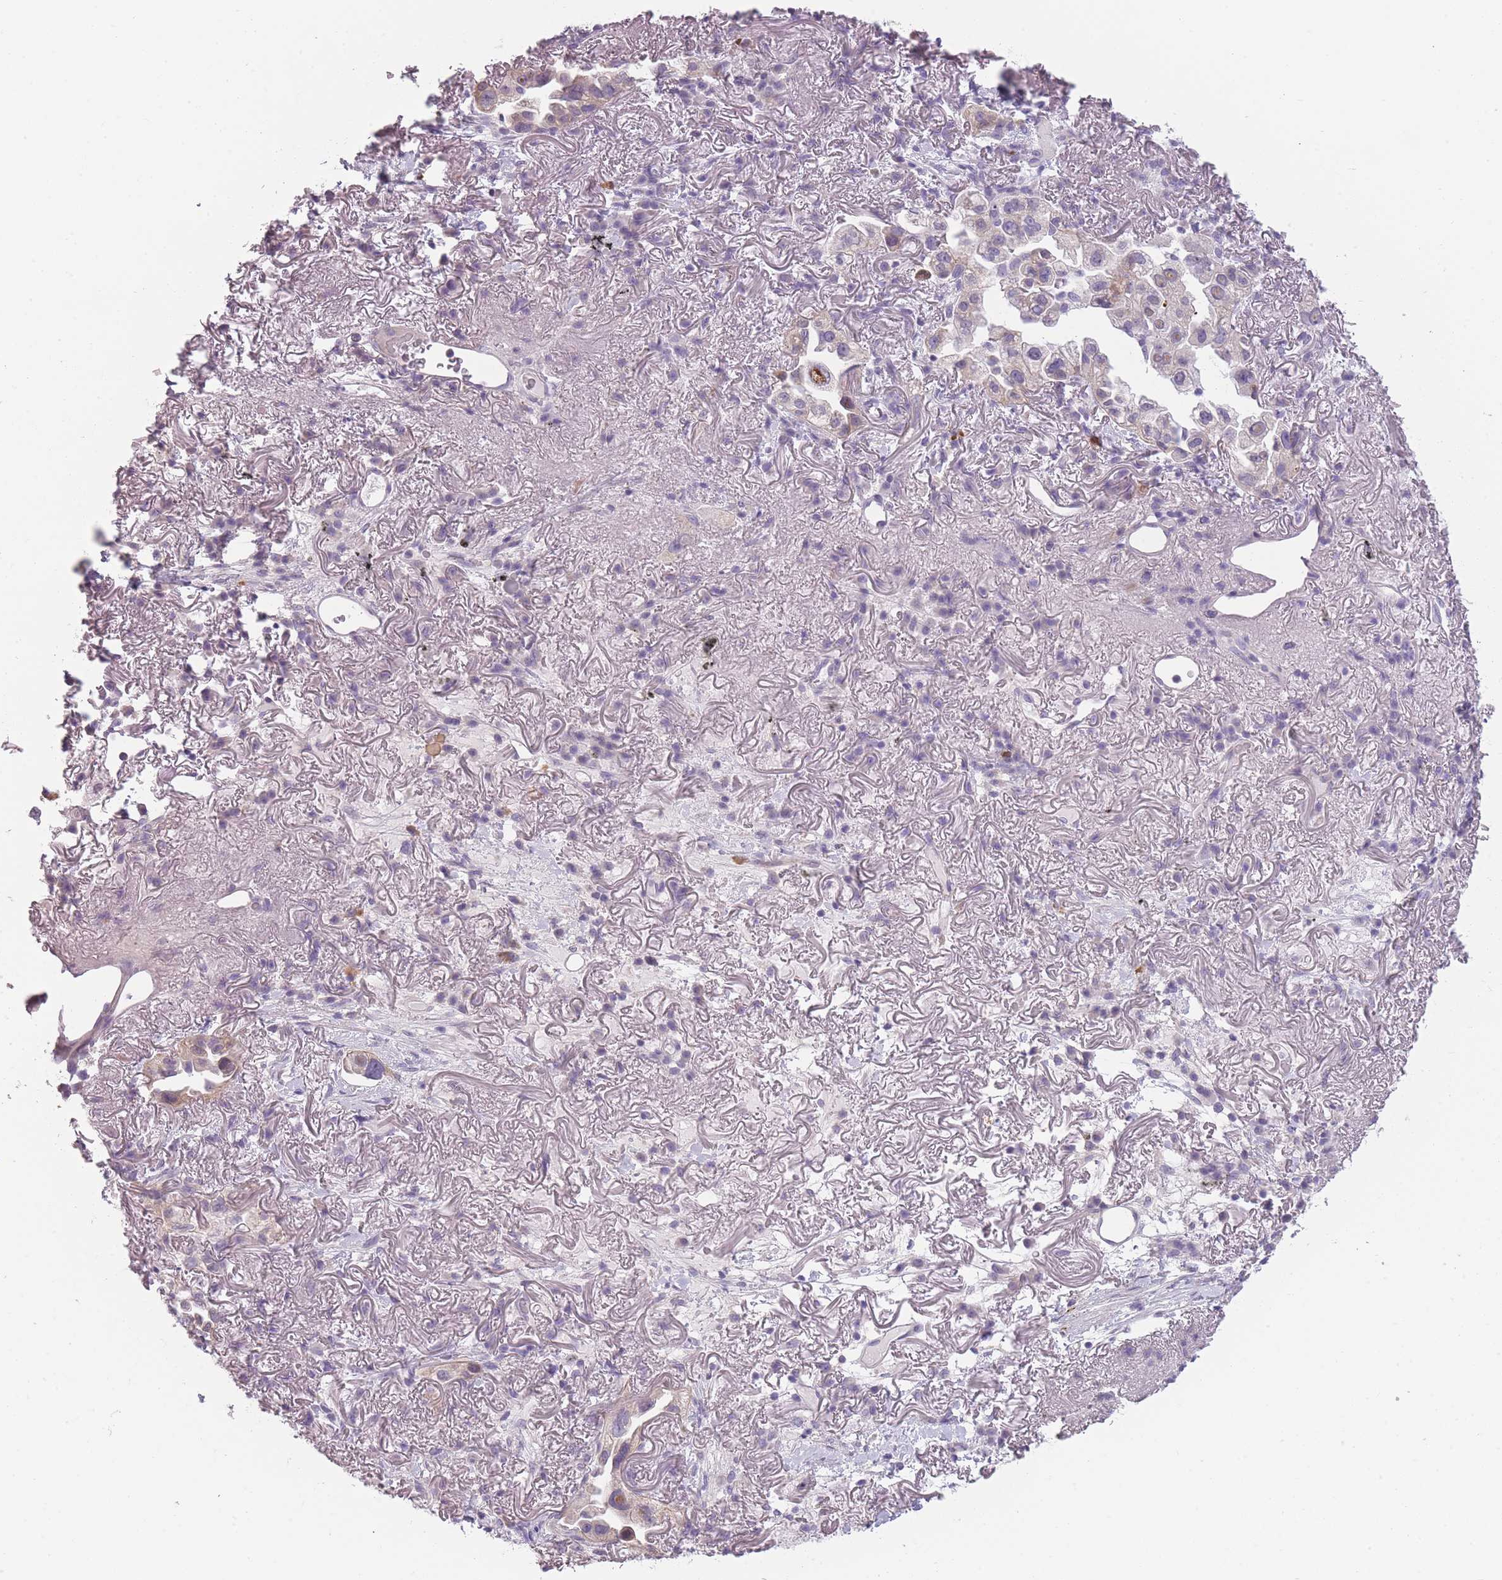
{"staining": {"intensity": "weak", "quantity": "<25%", "location": "cytoplasmic/membranous"}, "tissue": "lung cancer", "cell_type": "Tumor cells", "image_type": "cancer", "snomed": [{"axis": "morphology", "description": "Adenocarcinoma, NOS"}, {"axis": "topography", "description": "Lung"}], "caption": "The IHC image has no significant positivity in tumor cells of adenocarcinoma (lung) tissue.", "gene": "TMEM236", "patient": {"sex": "female", "age": 69}}